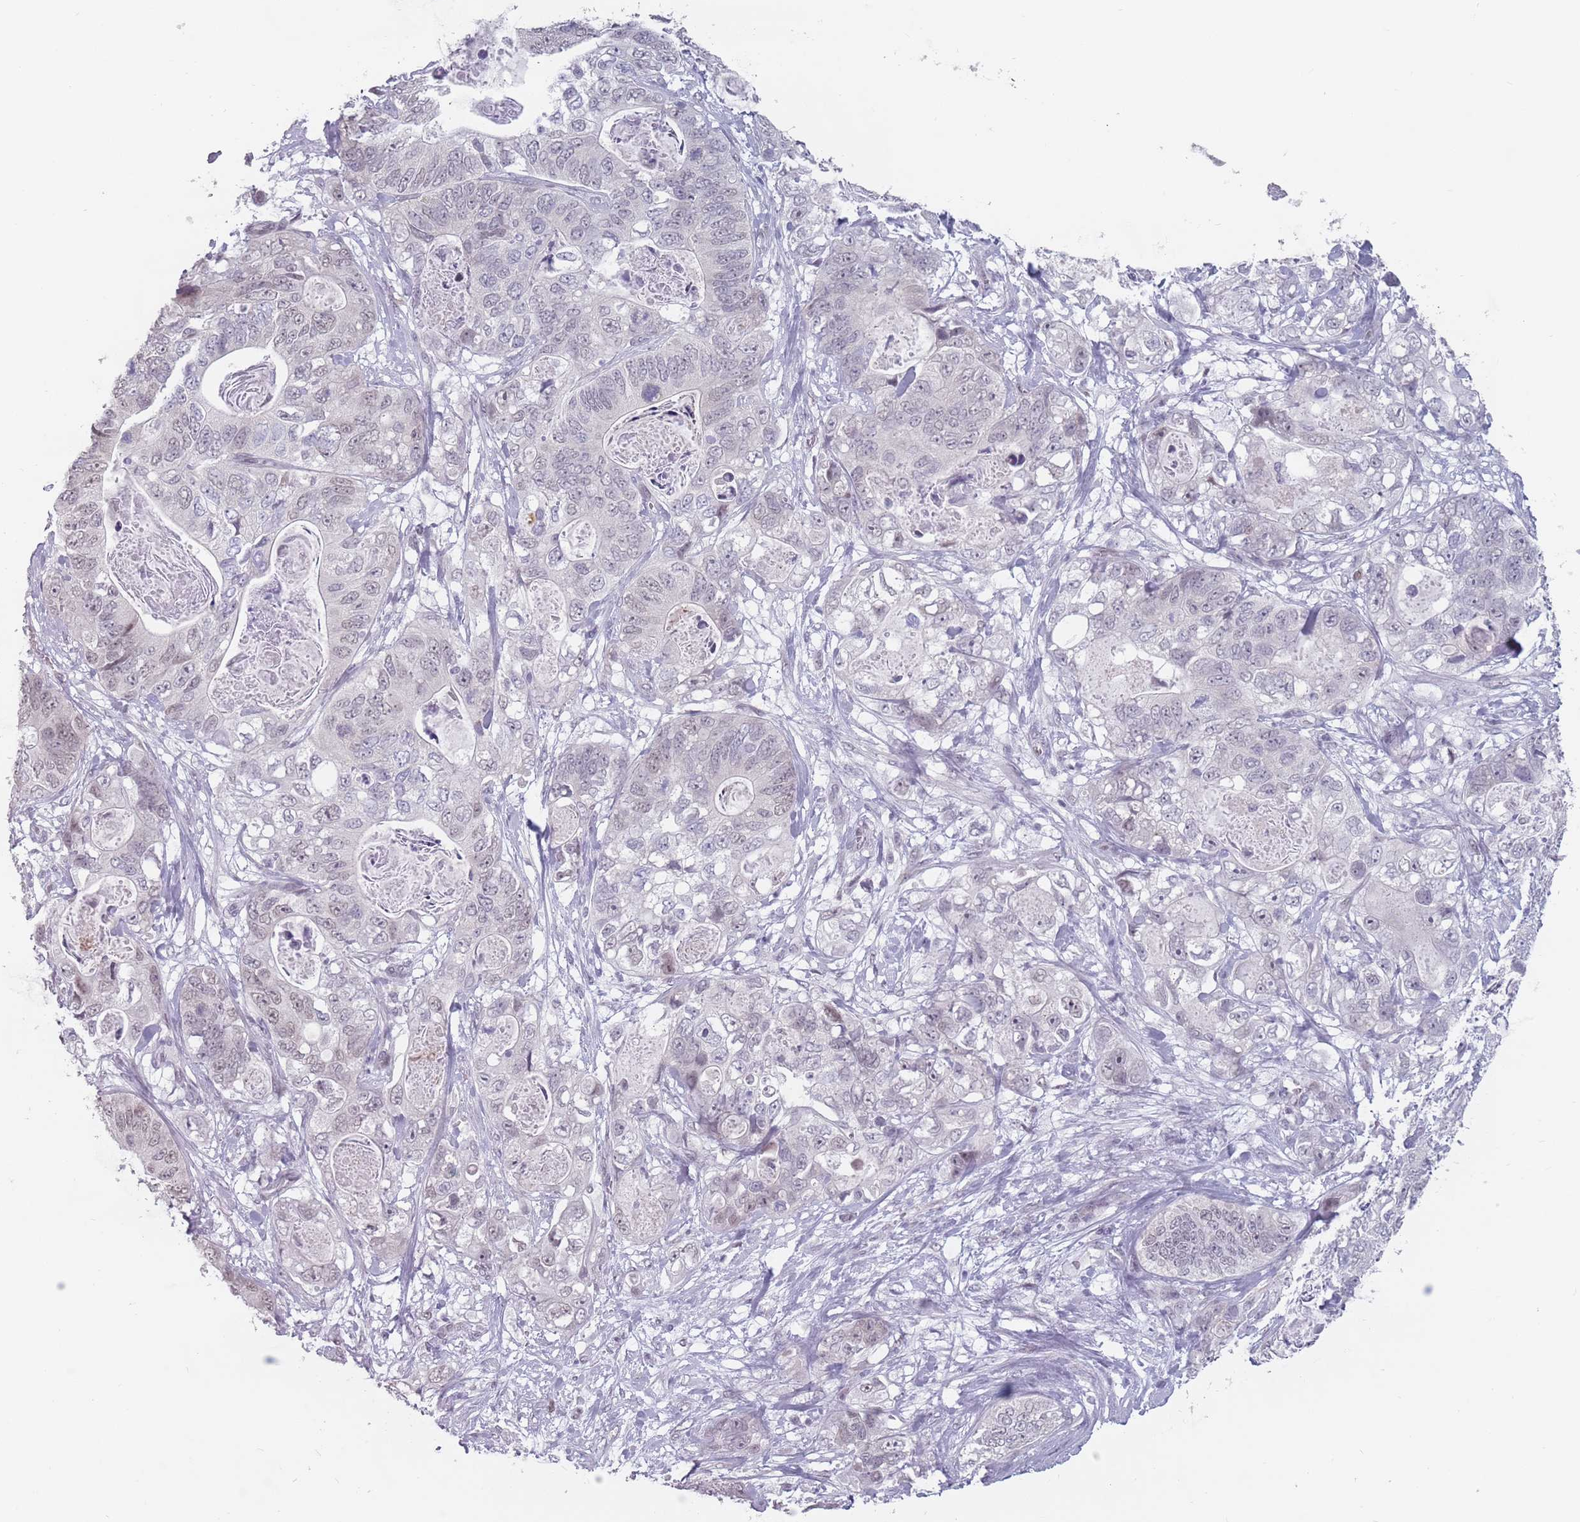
{"staining": {"intensity": "weak", "quantity": "25%-75%", "location": "nuclear"}, "tissue": "stomach cancer", "cell_type": "Tumor cells", "image_type": "cancer", "snomed": [{"axis": "morphology", "description": "Normal tissue, NOS"}, {"axis": "morphology", "description": "Adenocarcinoma, NOS"}, {"axis": "topography", "description": "Stomach"}], "caption": "There is low levels of weak nuclear staining in tumor cells of stomach cancer, as demonstrated by immunohistochemical staining (brown color).", "gene": "PTCHD1", "patient": {"sex": "female", "age": 89}}